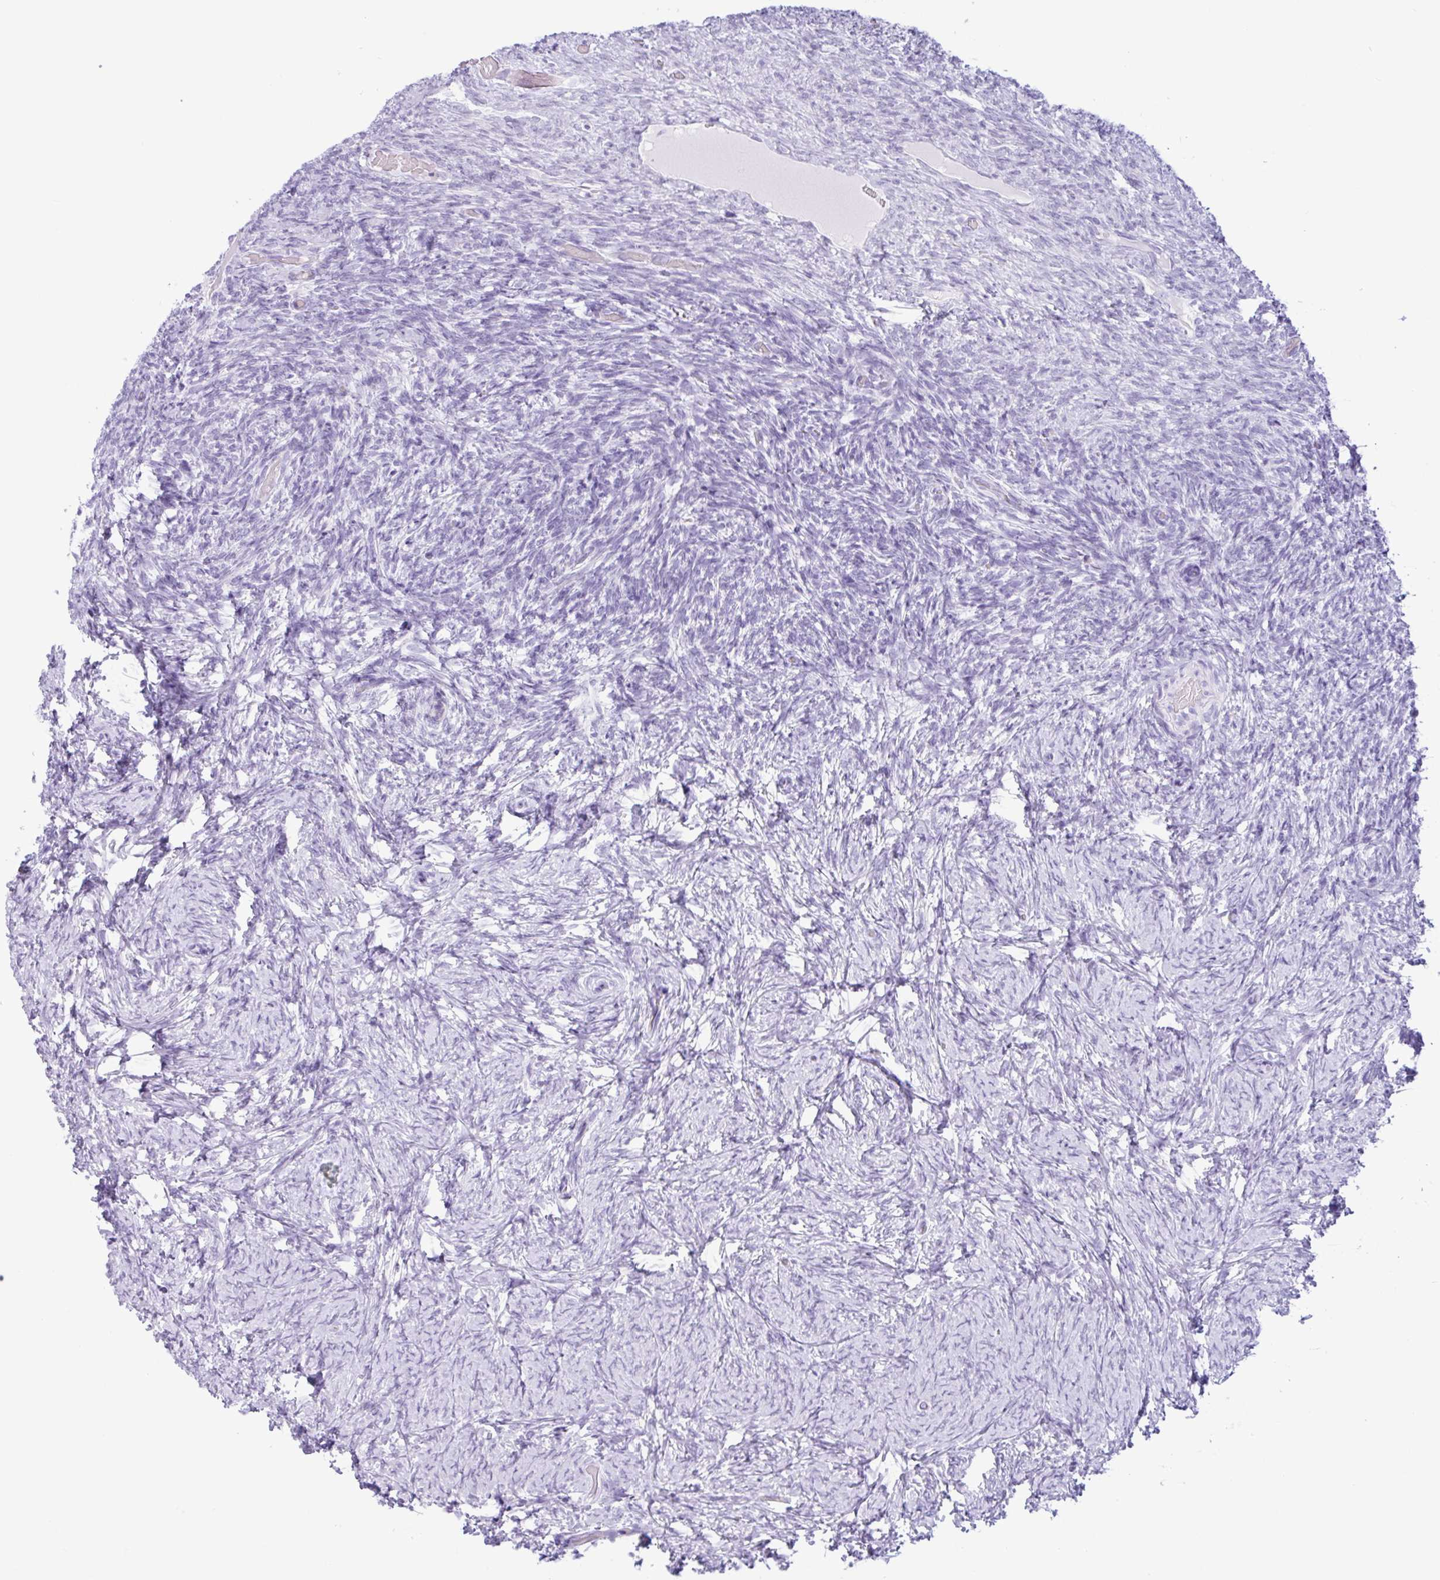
{"staining": {"intensity": "negative", "quantity": "none", "location": "none"}, "tissue": "ovary", "cell_type": "Ovarian stroma cells", "image_type": "normal", "snomed": [{"axis": "morphology", "description": "Normal tissue, NOS"}, {"axis": "topography", "description": "Ovary"}], "caption": "A micrograph of ovary stained for a protein reveals no brown staining in ovarian stroma cells. The staining is performed using DAB (3,3'-diaminobenzidine) brown chromogen with nuclei counter-stained in using hematoxylin.", "gene": "CTSE", "patient": {"sex": "female", "age": 34}}